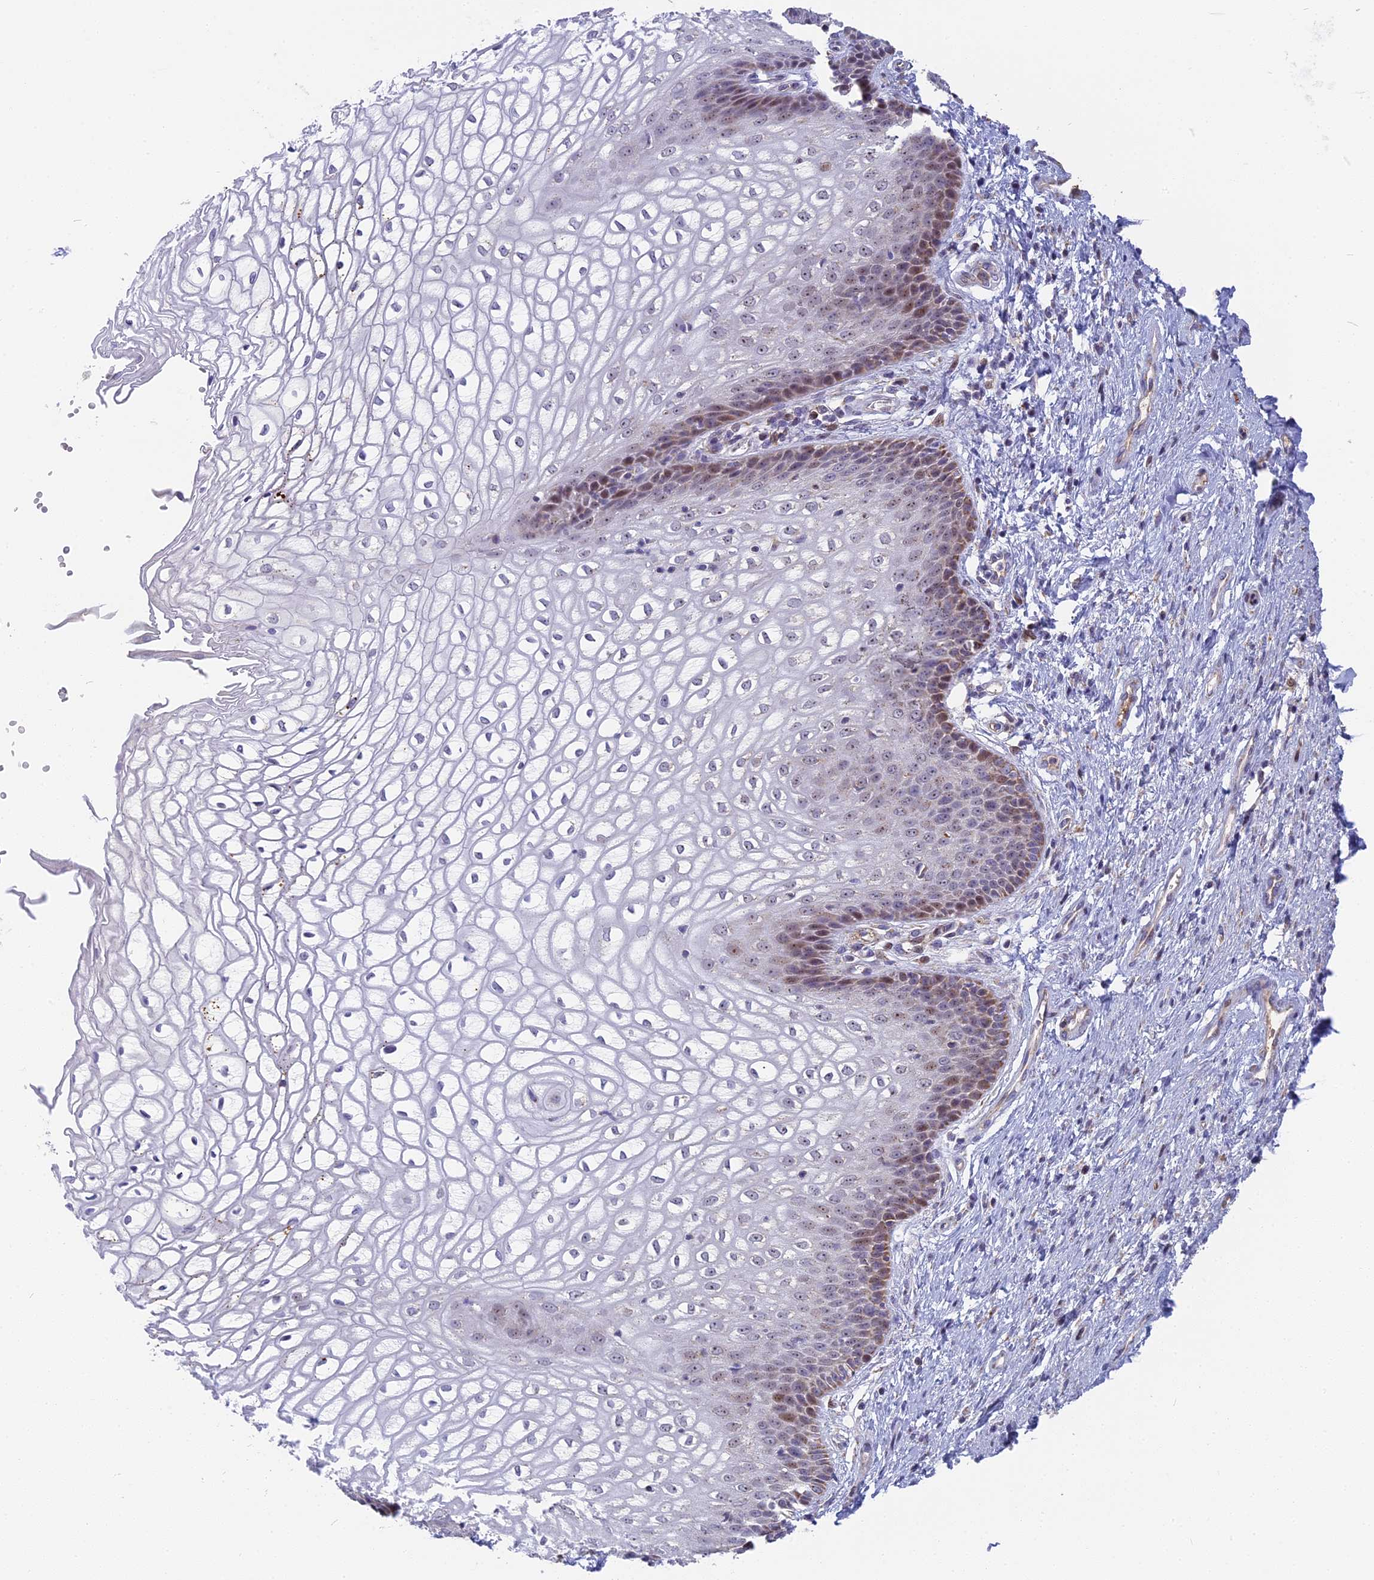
{"staining": {"intensity": "moderate", "quantity": "<25%", "location": "nuclear"}, "tissue": "vagina", "cell_type": "Squamous epithelial cells", "image_type": "normal", "snomed": [{"axis": "morphology", "description": "Normal tissue, NOS"}, {"axis": "topography", "description": "Vagina"}], "caption": "Immunohistochemistry (IHC) of normal vagina shows low levels of moderate nuclear expression in about <25% of squamous epithelial cells. (DAB (3,3'-diaminobenzidine) IHC with brightfield microscopy, high magnification).", "gene": "DTWD1", "patient": {"sex": "female", "age": 34}}